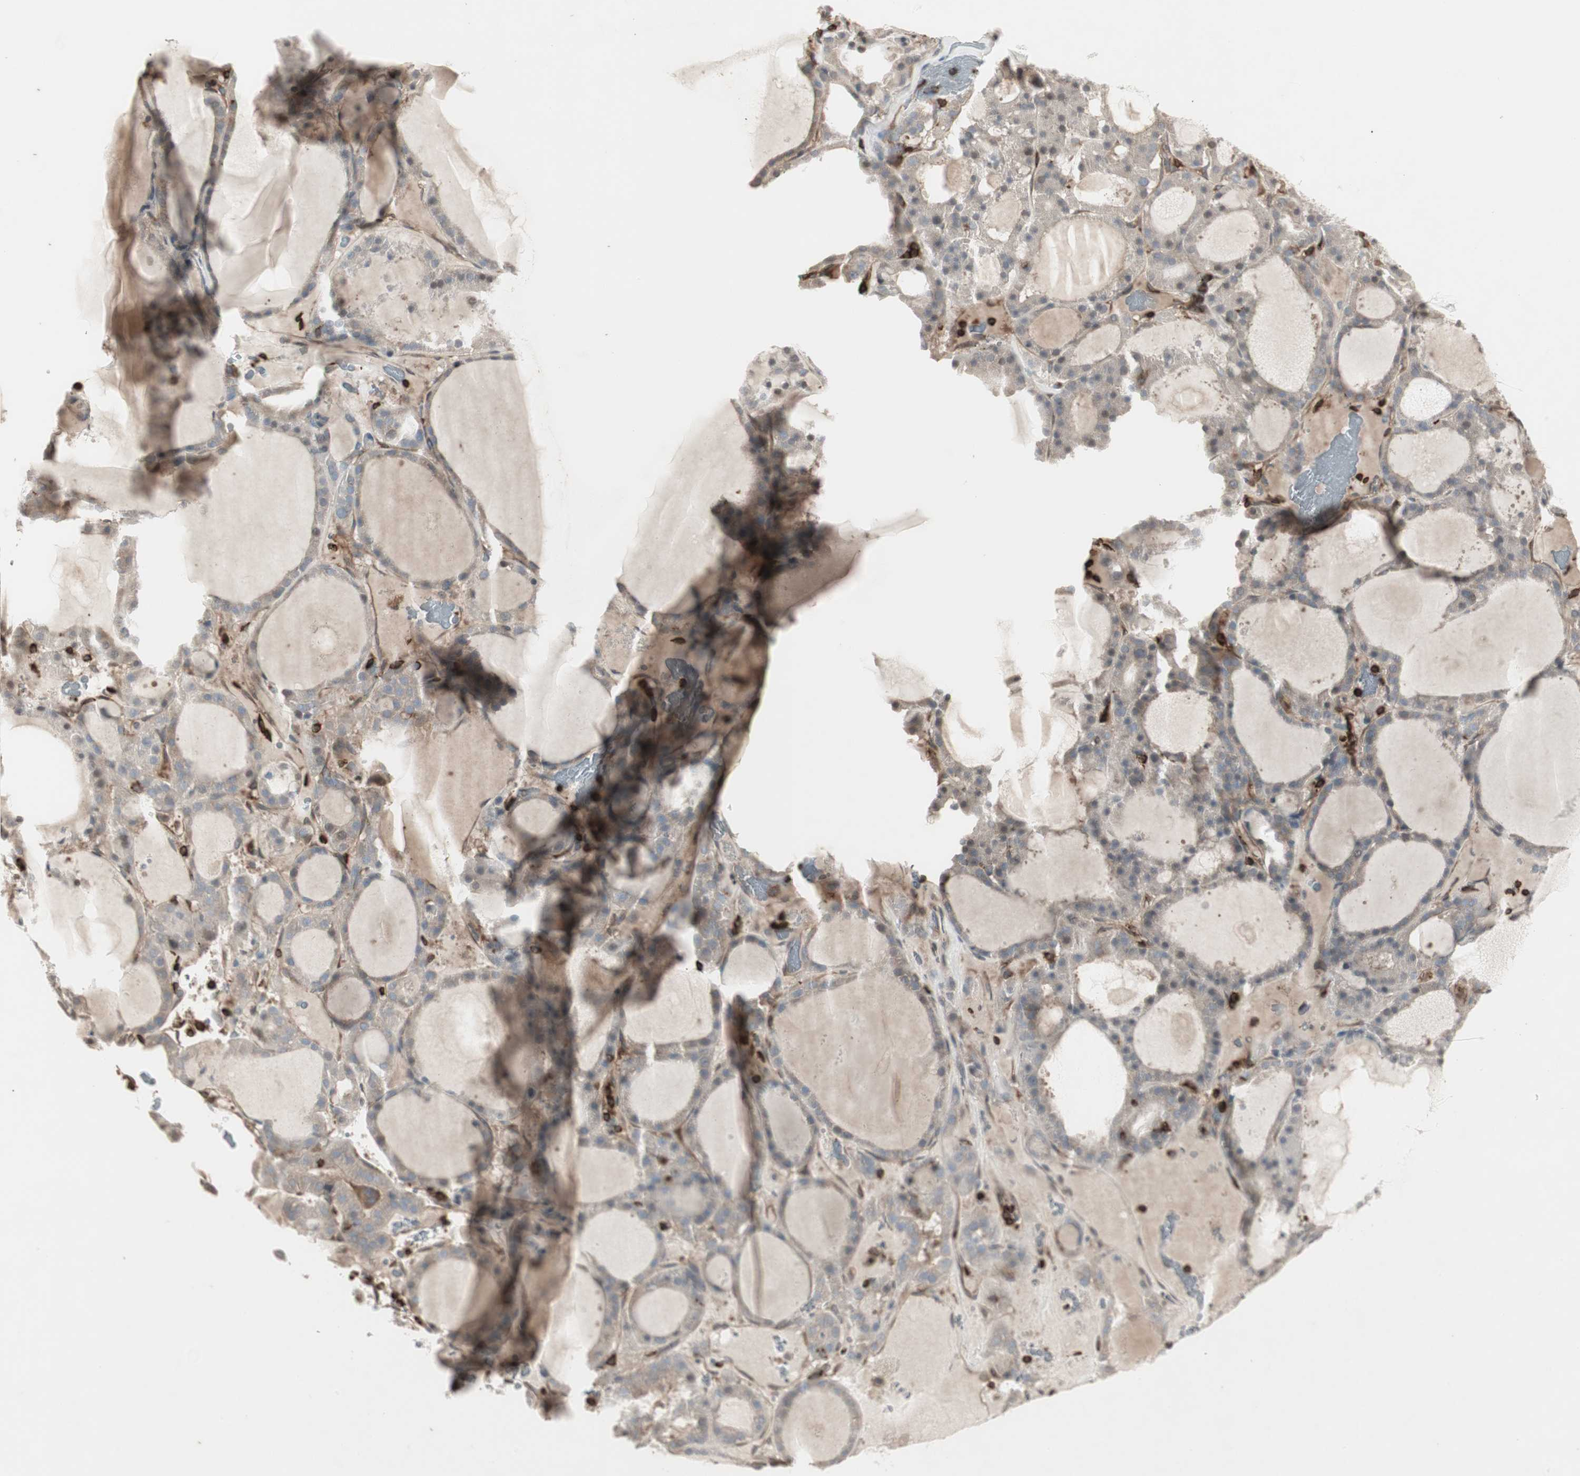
{"staining": {"intensity": "weak", "quantity": ">75%", "location": "cytoplasmic/membranous"}, "tissue": "thyroid gland", "cell_type": "Glandular cells", "image_type": "normal", "snomed": [{"axis": "morphology", "description": "Normal tissue, NOS"}, {"axis": "morphology", "description": "Carcinoma, NOS"}, {"axis": "topography", "description": "Thyroid gland"}], "caption": "Benign thyroid gland demonstrates weak cytoplasmic/membranous expression in approximately >75% of glandular cells.", "gene": "ARHGEF1", "patient": {"sex": "female", "age": 86}}